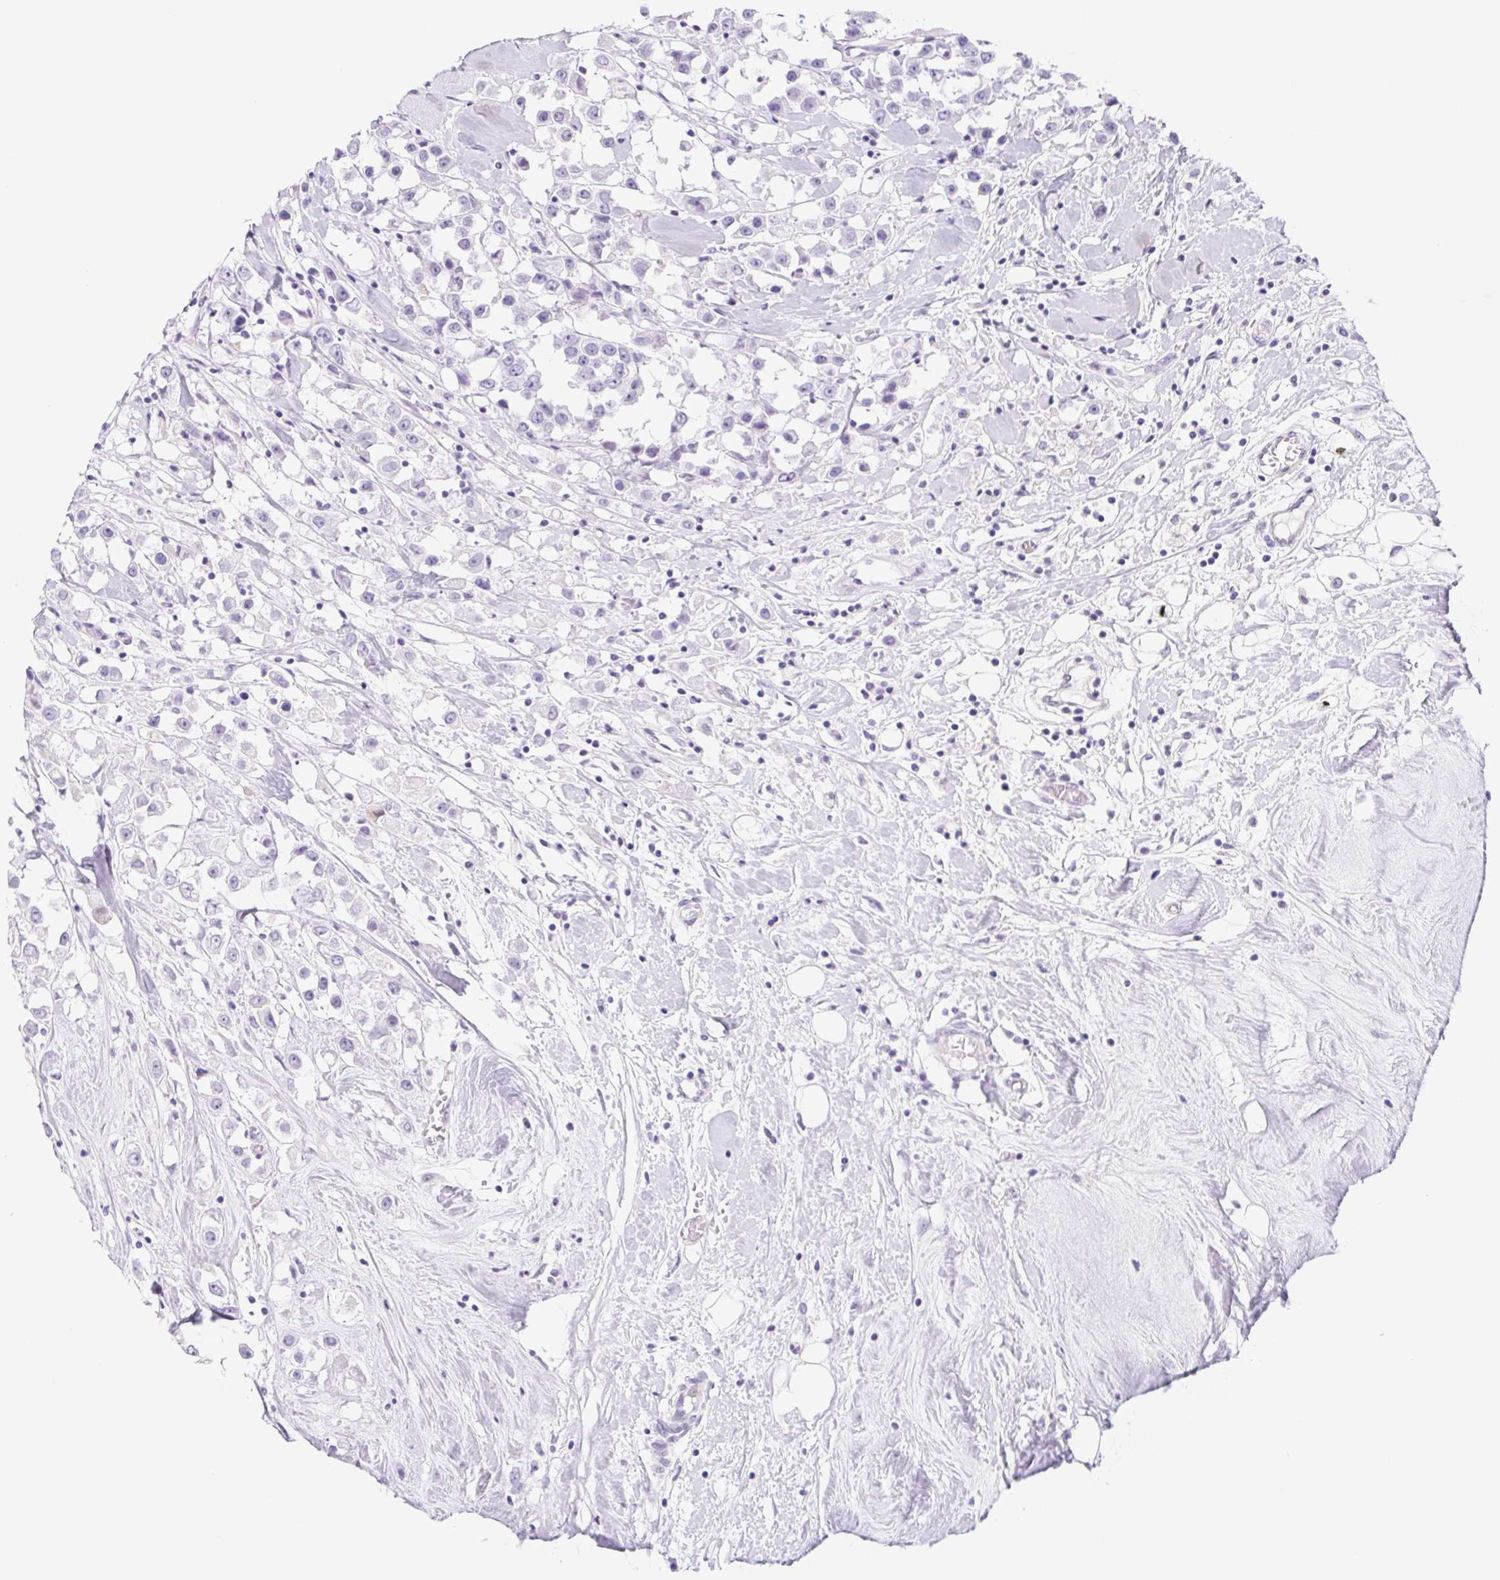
{"staining": {"intensity": "negative", "quantity": "none", "location": "none"}, "tissue": "breast cancer", "cell_type": "Tumor cells", "image_type": "cancer", "snomed": [{"axis": "morphology", "description": "Duct carcinoma"}, {"axis": "topography", "description": "Breast"}], "caption": "The image reveals no staining of tumor cells in breast cancer. The staining was performed using DAB to visualize the protein expression in brown, while the nuclei were stained in blue with hematoxylin (Magnification: 20x).", "gene": "CYP21A2", "patient": {"sex": "female", "age": 61}}